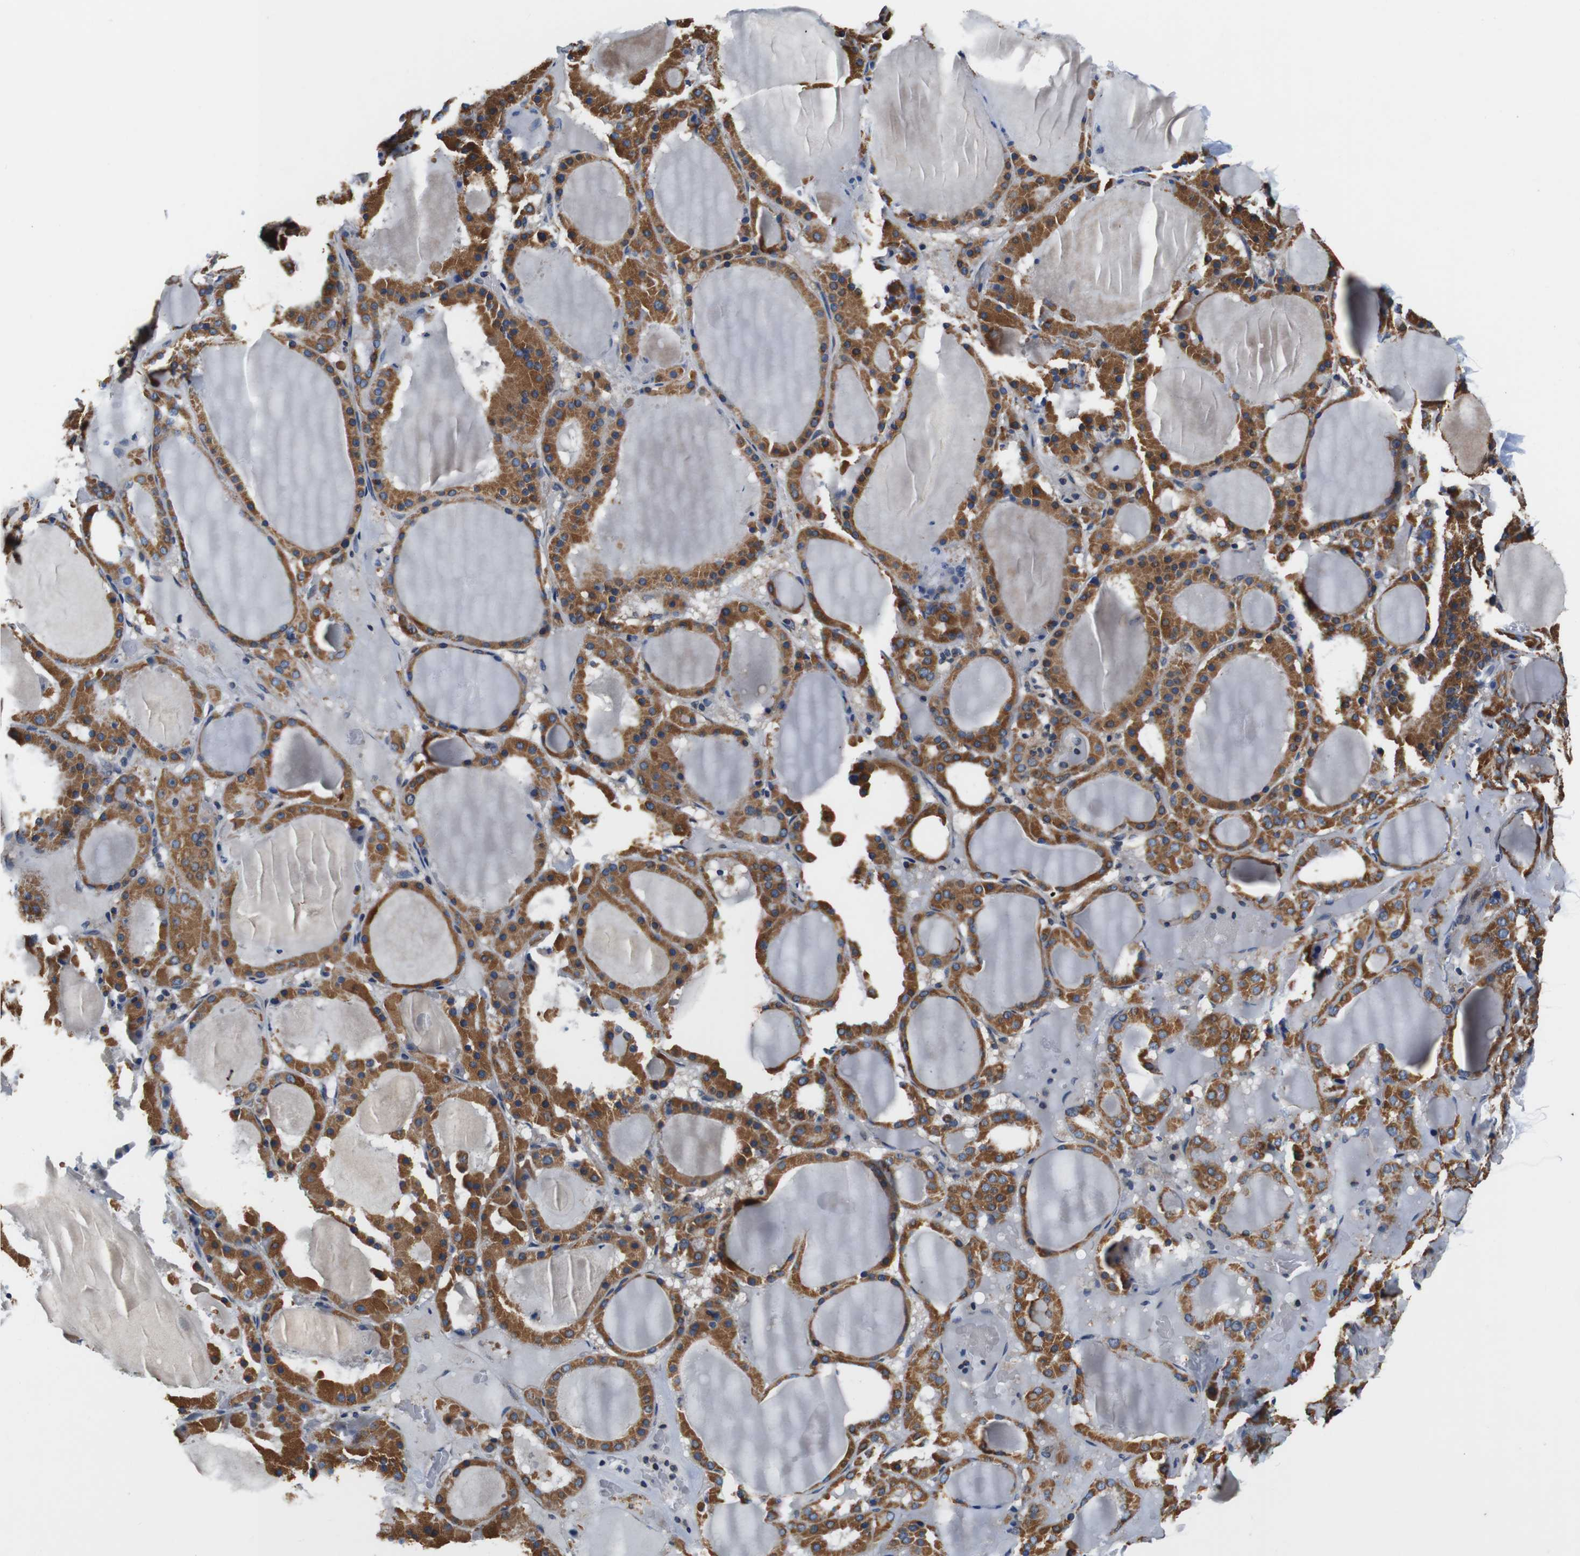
{"staining": {"intensity": "weak", "quantity": ">75%", "location": "cytoplasmic/membranous"}, "tissue": "thyroid gland", "cell_type": "Glandular cells", "image_type": "normal", "snomed": [{"axis": "morphology", "description": "Normal tissue, NOS"}, {"axis": "morphology", "description": "Carcinoma, NOS"}, {"axis": "topography", "description": "Thyroid gland"}], "caption": "Human thyroid gland stained for a protein (brown) reveals weak cytoplasmic/membranous positive expression in approximately >75% of glandular cells.", "gene": "LRP4", "patient": {"sex": "female", "age": 86}}